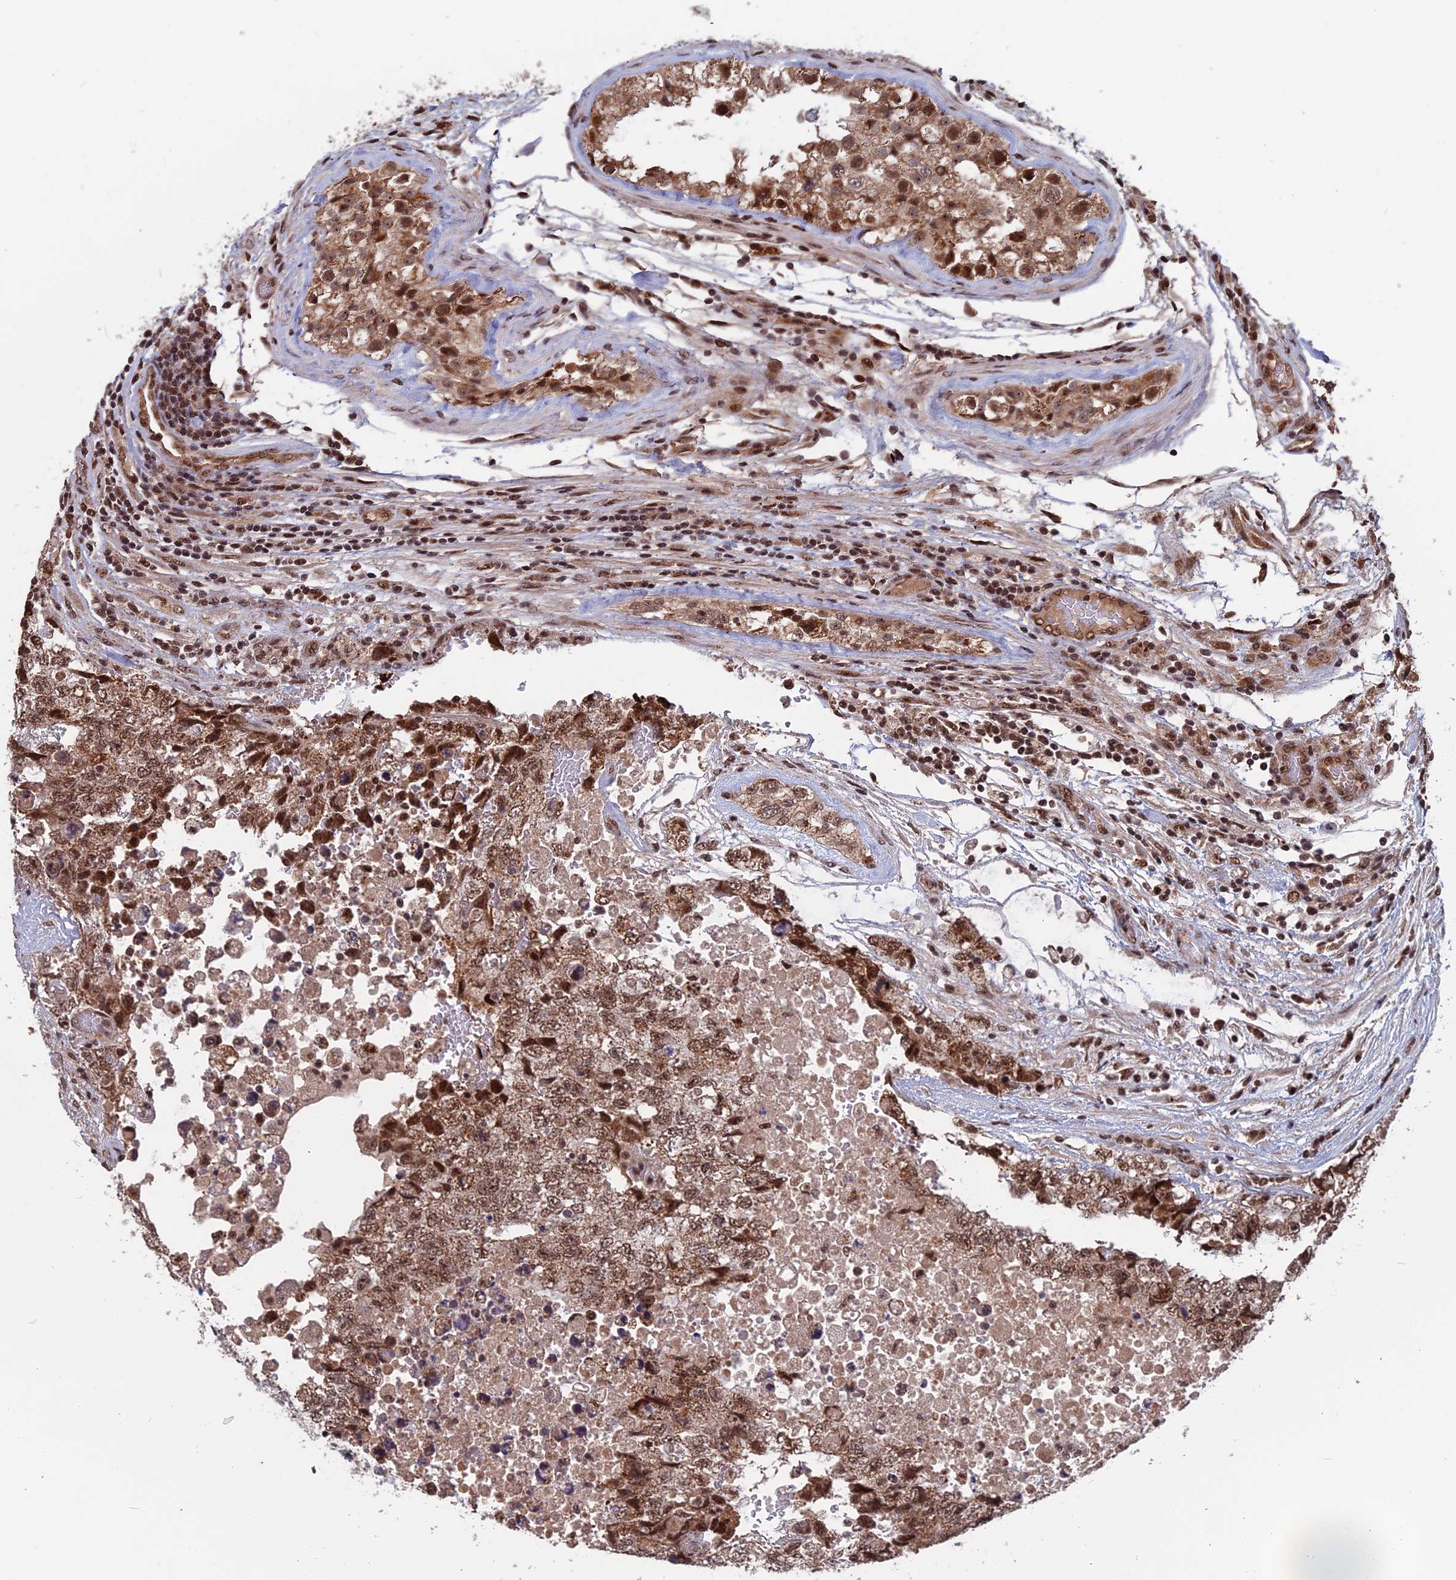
{"staining": {"intensity": "moderate", "quantity": ">75%", "location": "cytoplasmic/membranous,nuclear"}, "tissue": "testis cancer", "cell_type": "Tumor cells", "image_type": "cancer", "snomed": [{"axis": "morphology", "description": "Carcinoma, Embryonal, NOS"}, {"axis": "topography", "description": "Testis"}], "caption": "Tumor cells reveal moderate cytoplasmic/membranous and nuclear expression in about >75% of cells in testis cancer.", "gene": "CACTIN", "patient": {"sex": "male", "age": 36}}